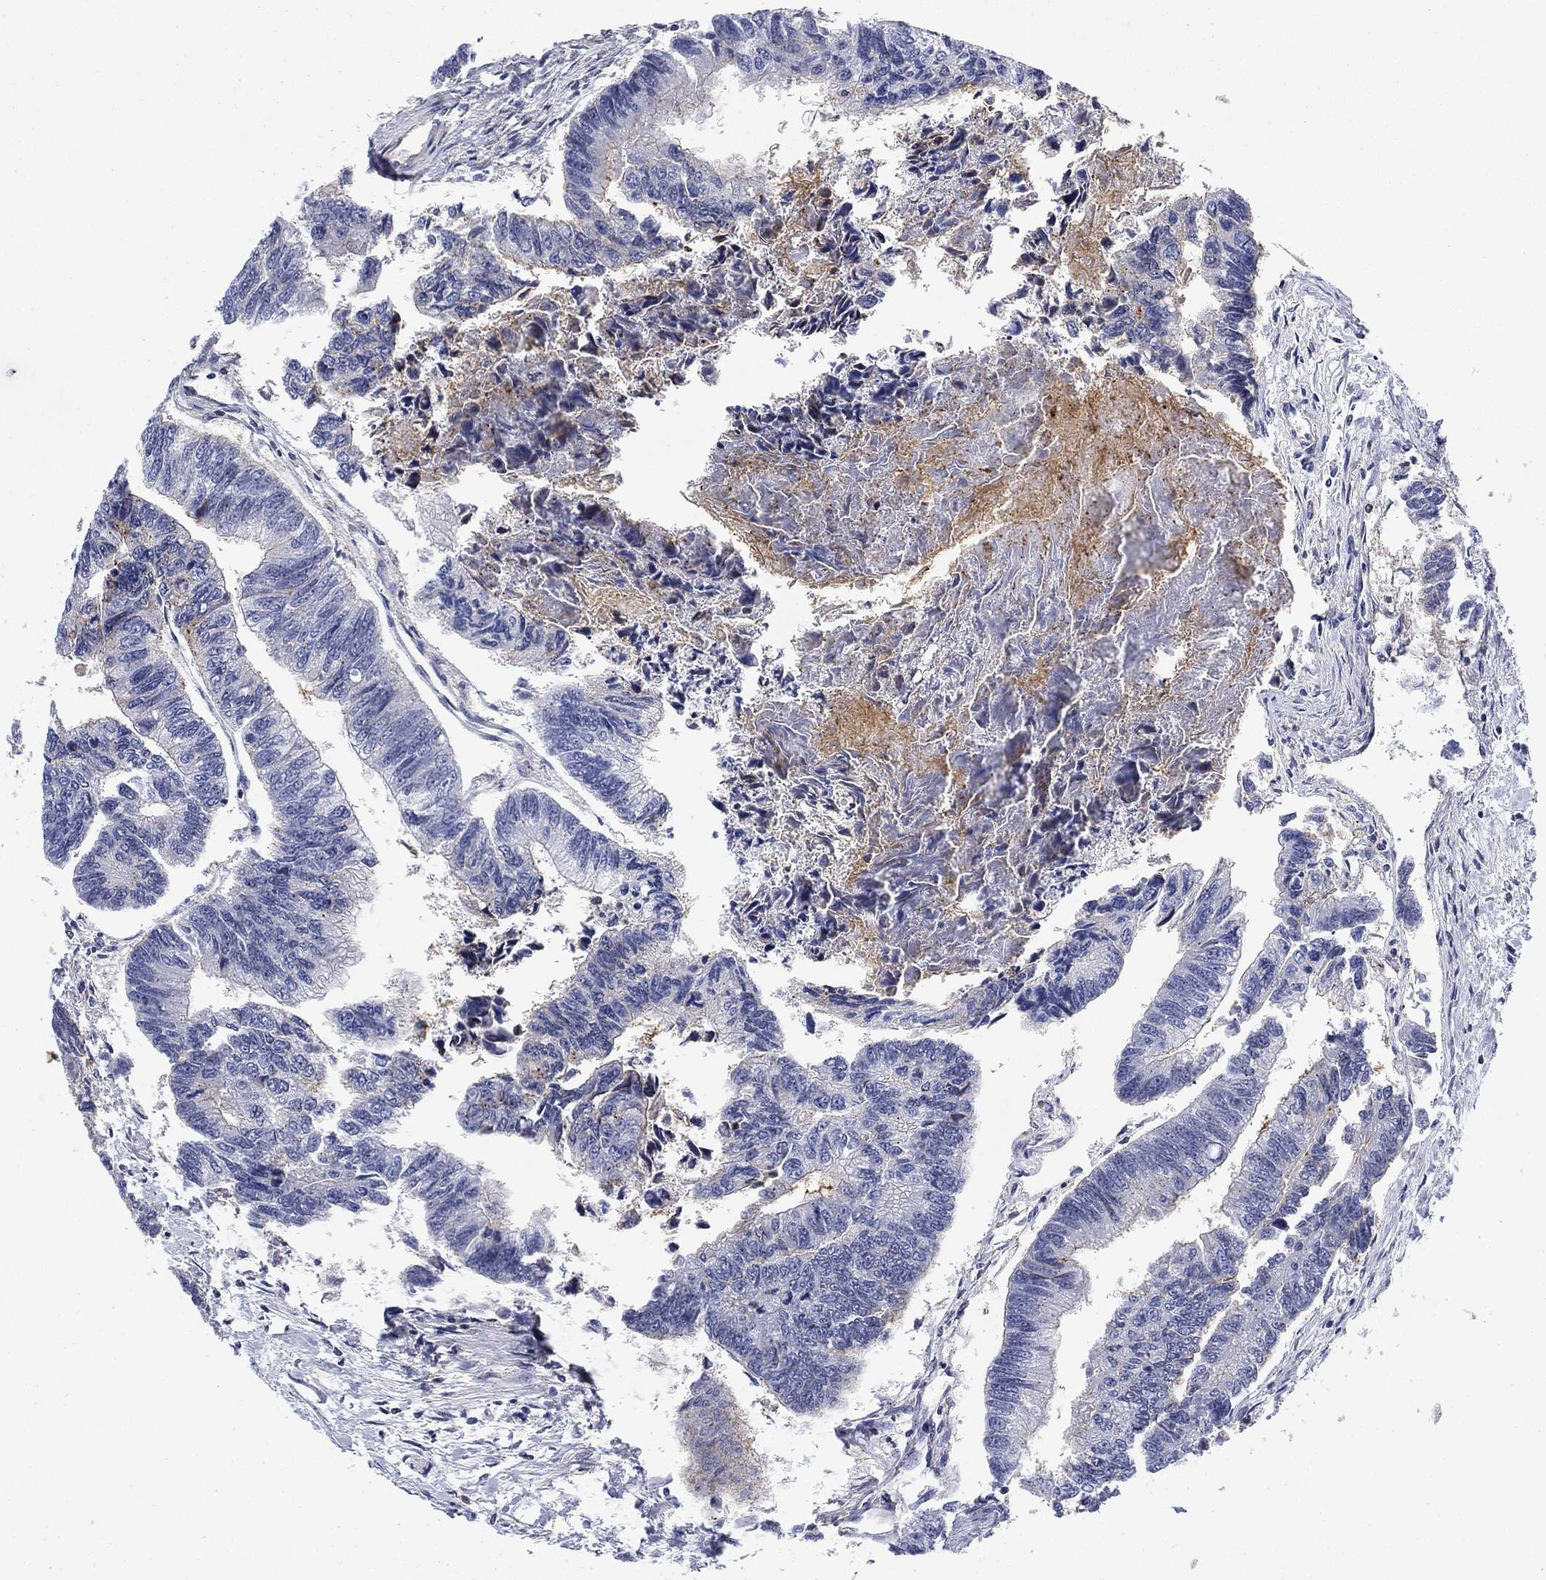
{"staining": {"intensity": "negative", "quantity": "none", "location": "none"}, "tissue": "colorectal cancer", "cell_type": "Tumor cells", "image_type": "cancer", "snomed": [{"axis": "morphology", "description": "Adenocarcinoma, NOS"}, {"axis": "topography", "description": "Colon"}], "caption": "An immunohistochemistry micrograph of colorectal adenocarcinoma is shown. There is no staining in tumor cells of colorectal adenocarcinoma.", "gene": "NACAD", "patient": {"sex": "female", "age": 65}}